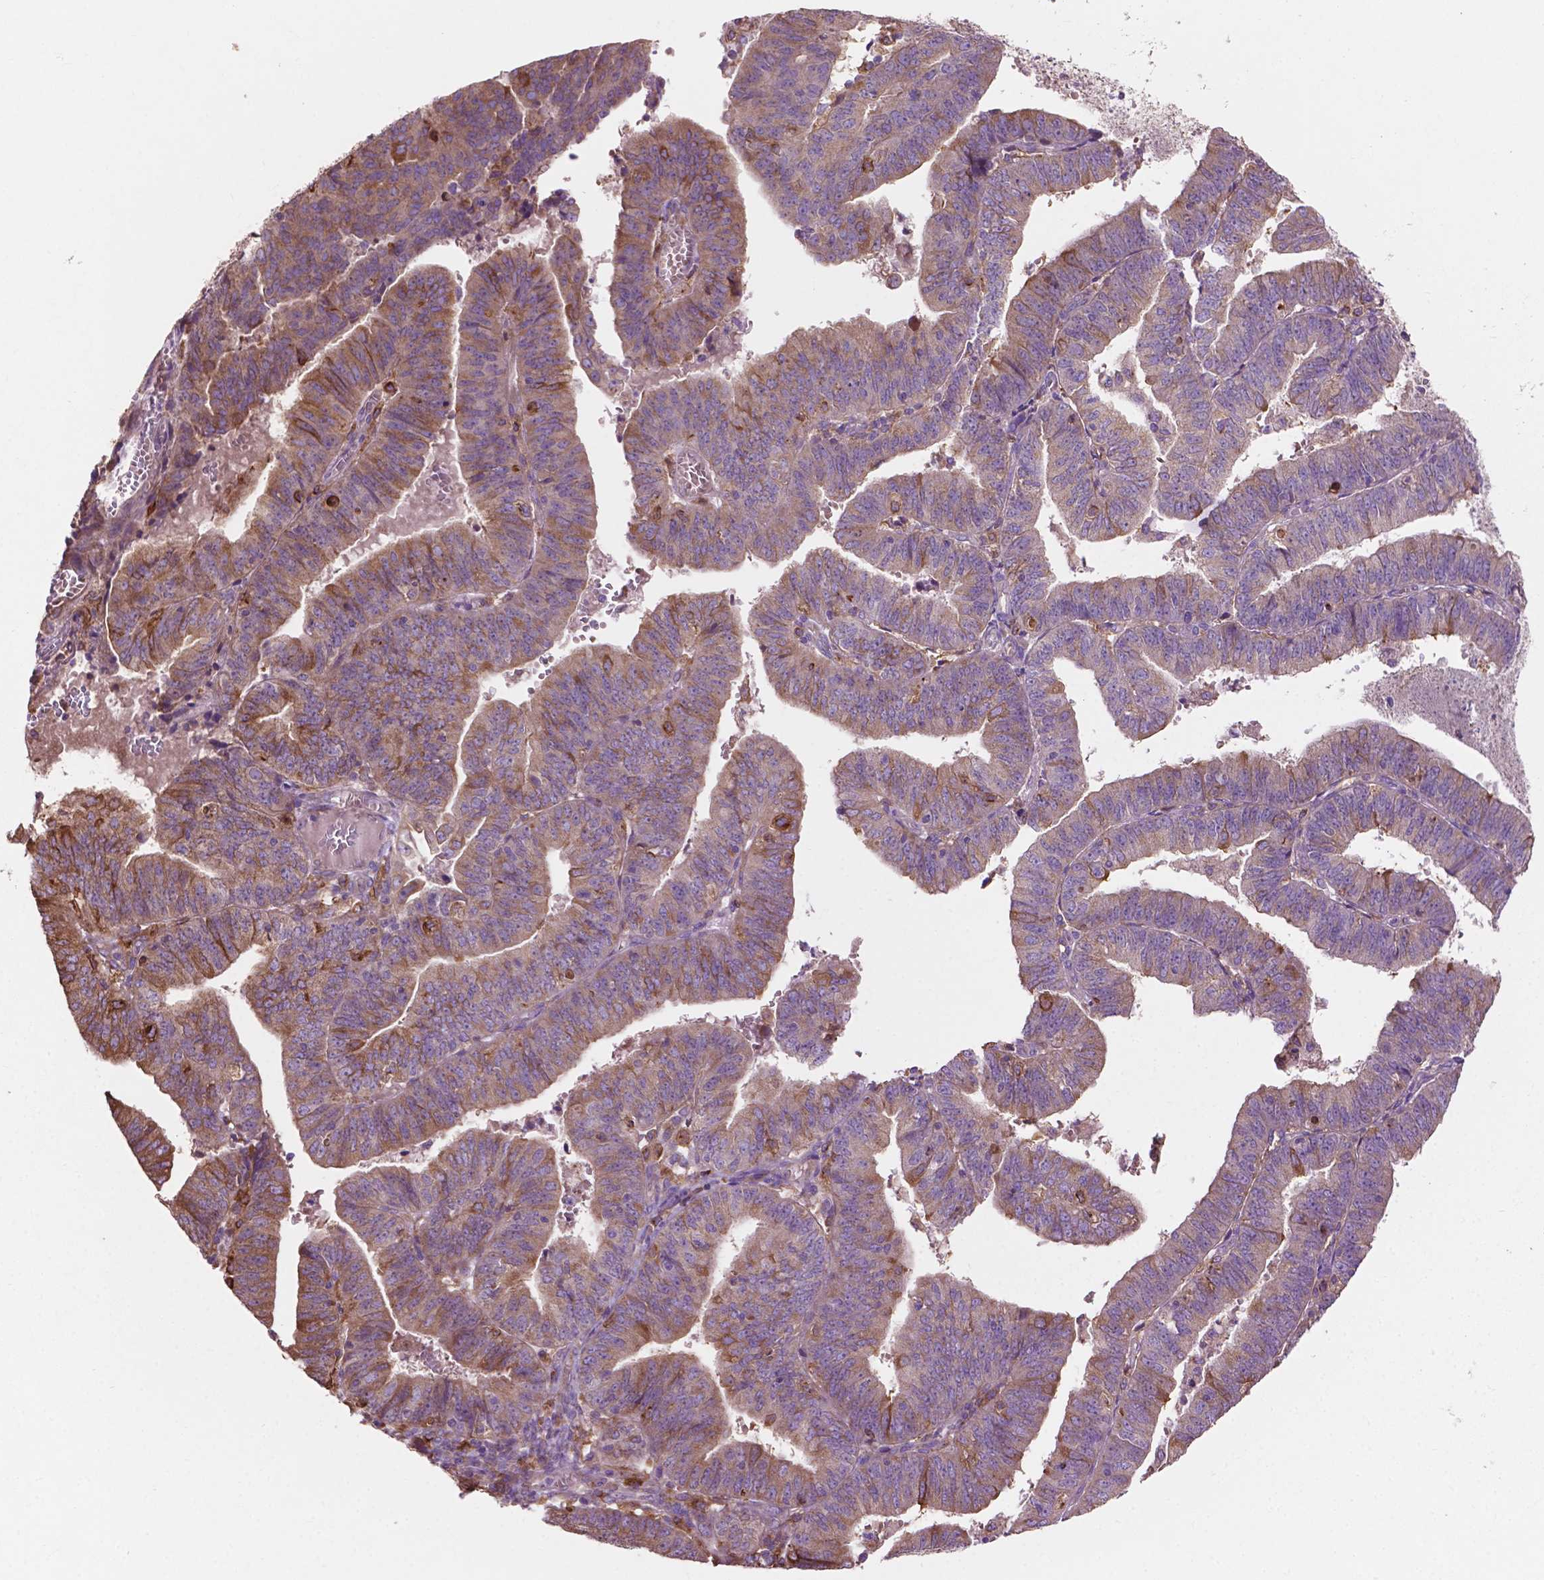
{"staining": {"intensity": "moderate", "quantity": "<25%", "location": "cytoplasmic/membranous"}, "tissue": "endometrial cancer", "cell_type": "Tumor cells", "image_type": "cancer", "snomed": [{"axis": "morphology", "description": "Adenocarcinoma, NOS"}, {"axis": "topography", "description": "Endometrium"}], "caption": "An immunohistochemistry (IHC) micrograph of neoplastic tissue is shown. Protein staining in brown shows moderate cytoplasmic/membranous positivity in endometrial adenocarcinoma within tumor cells.", "gene": "MBTPS1", "patient": {"sex": "female", "age": 82}}